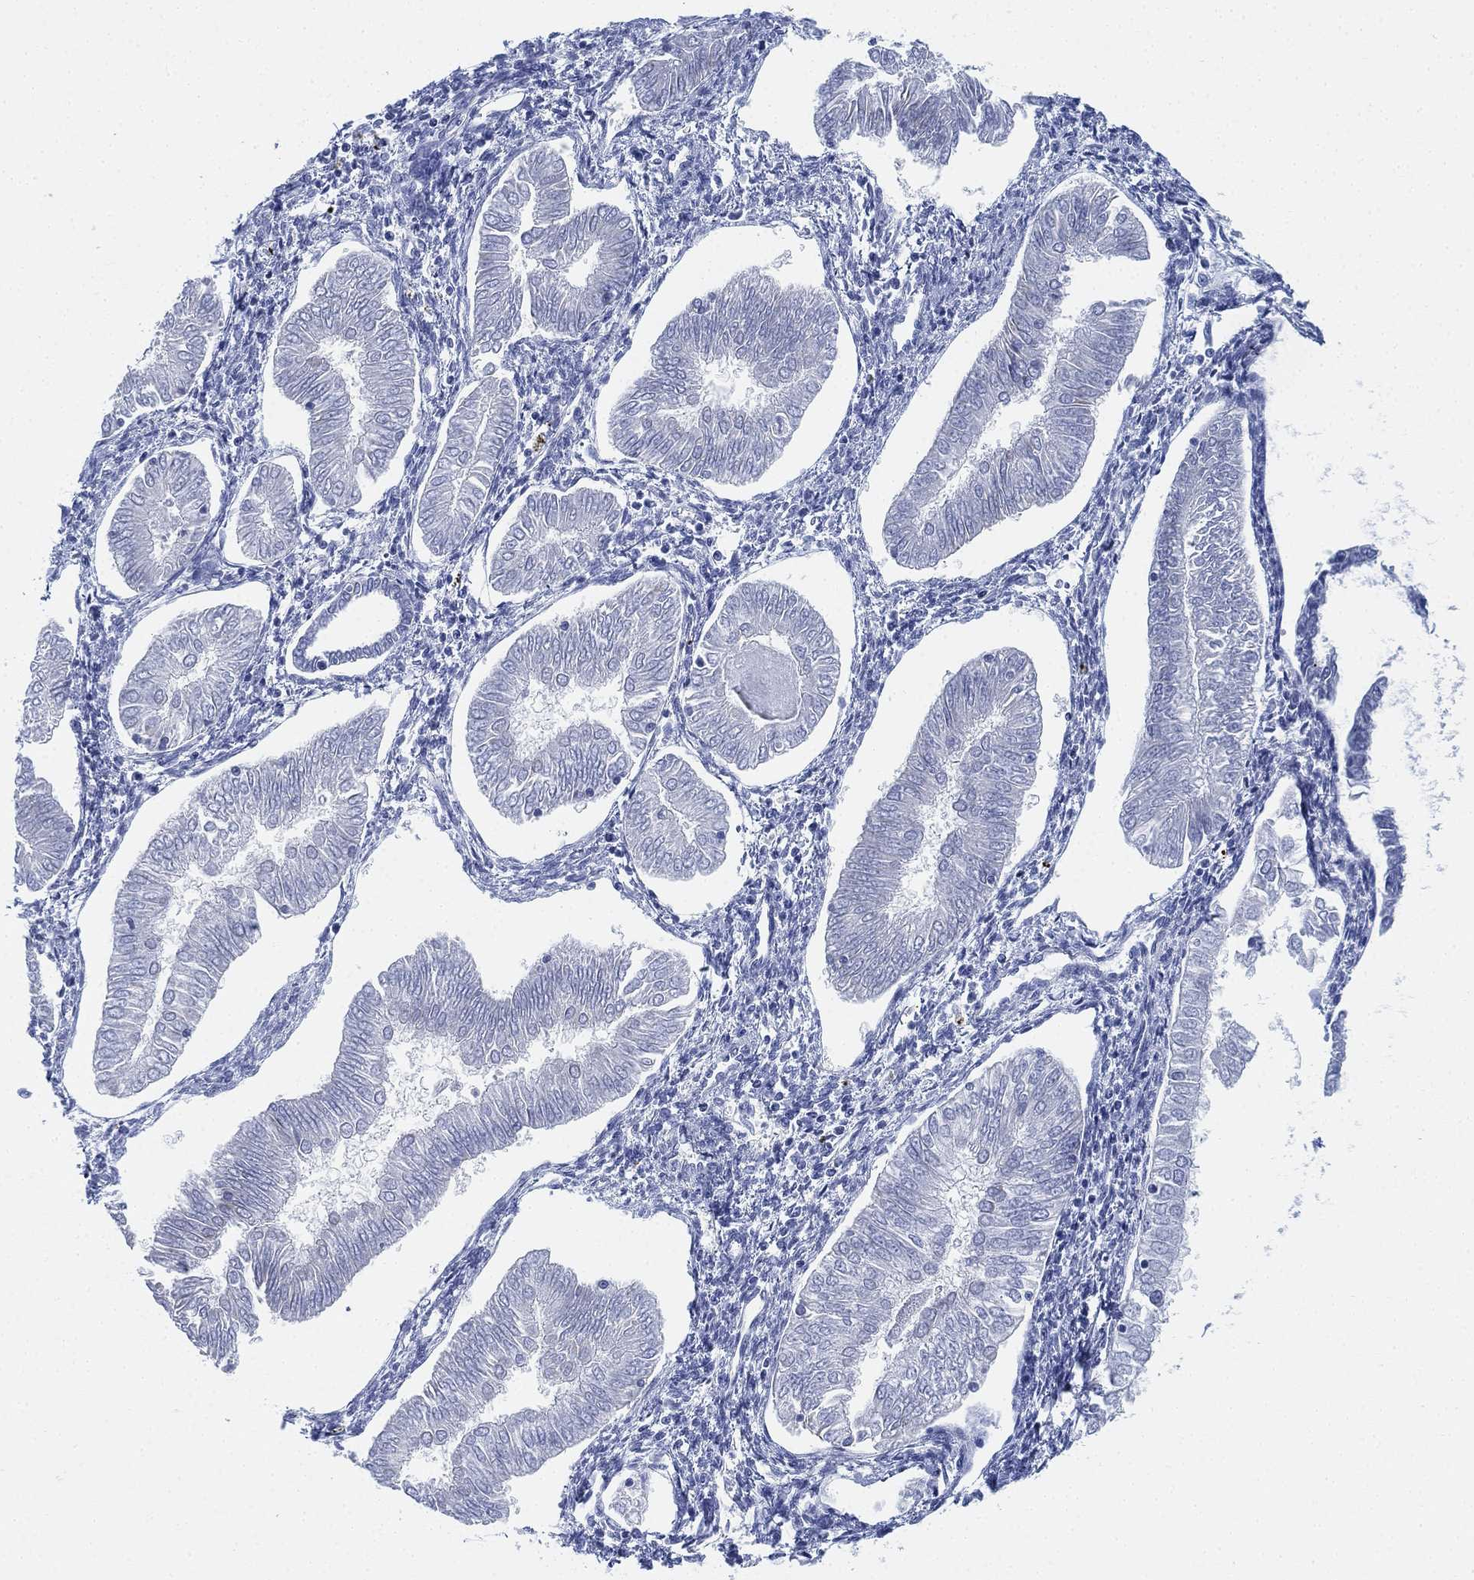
{"staining": {"intensity": "negative", "quantity": "none", "location": "none"}, "tissue": "endometrial cancer", "cell_type": "Tumor cells", "image_type": "cancer", "snomed": [{"axis": "morphology", "description": "Adenocarcinoma, NOS"}, {"axis": "topography", "description": "Endometrium"}], "caption": "The histopathology image reveals no significant expression in tumor cells of endometrial adenocarcinoma.", "gene": "PSKH2", "patient": {"sex": "female", "age": 53}}